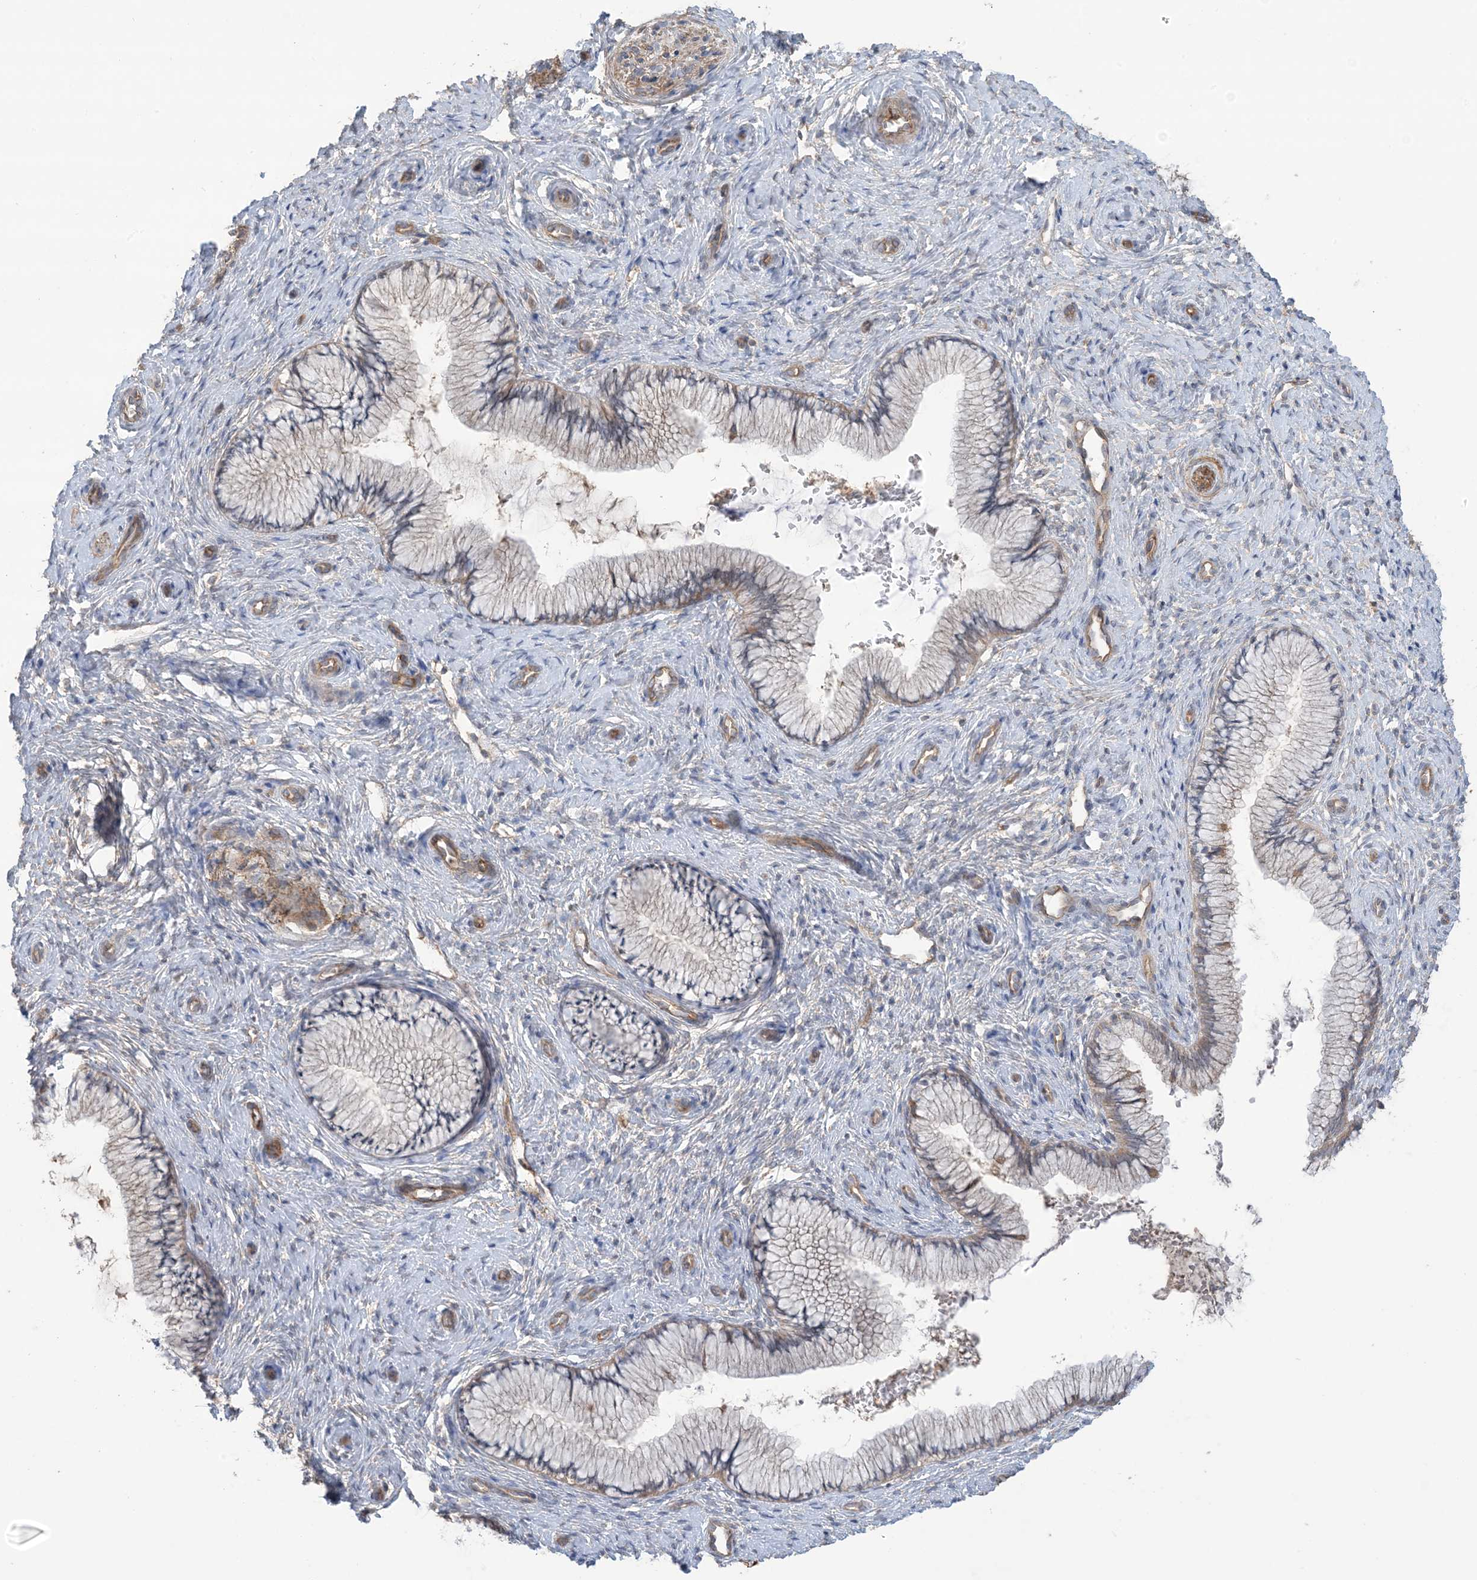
{"staining": {"intensity": "weak", "quantity": "25%-75%", "location": "cytoplasmic/membranous"}, "tissue": "cervix", "cell_type": "Glandular cells", "image_type": "normal", "snomed": [{"axis": "morphology", "description": "Normal tissue, NOS"}, {"axis": "topography", "description": "Cervix"}], "caption": "IHC histopathology image of unremarkable cervix: cervix stained using immunohistochemistry displays low levels of weak protein expression localized specifically in the cytoplasmic/membranous of glandular cells, appearing as a cytoplasmic/membranous brown color.", "gene": "CCNY", "patient": {"sex": "female", "age": 27}}